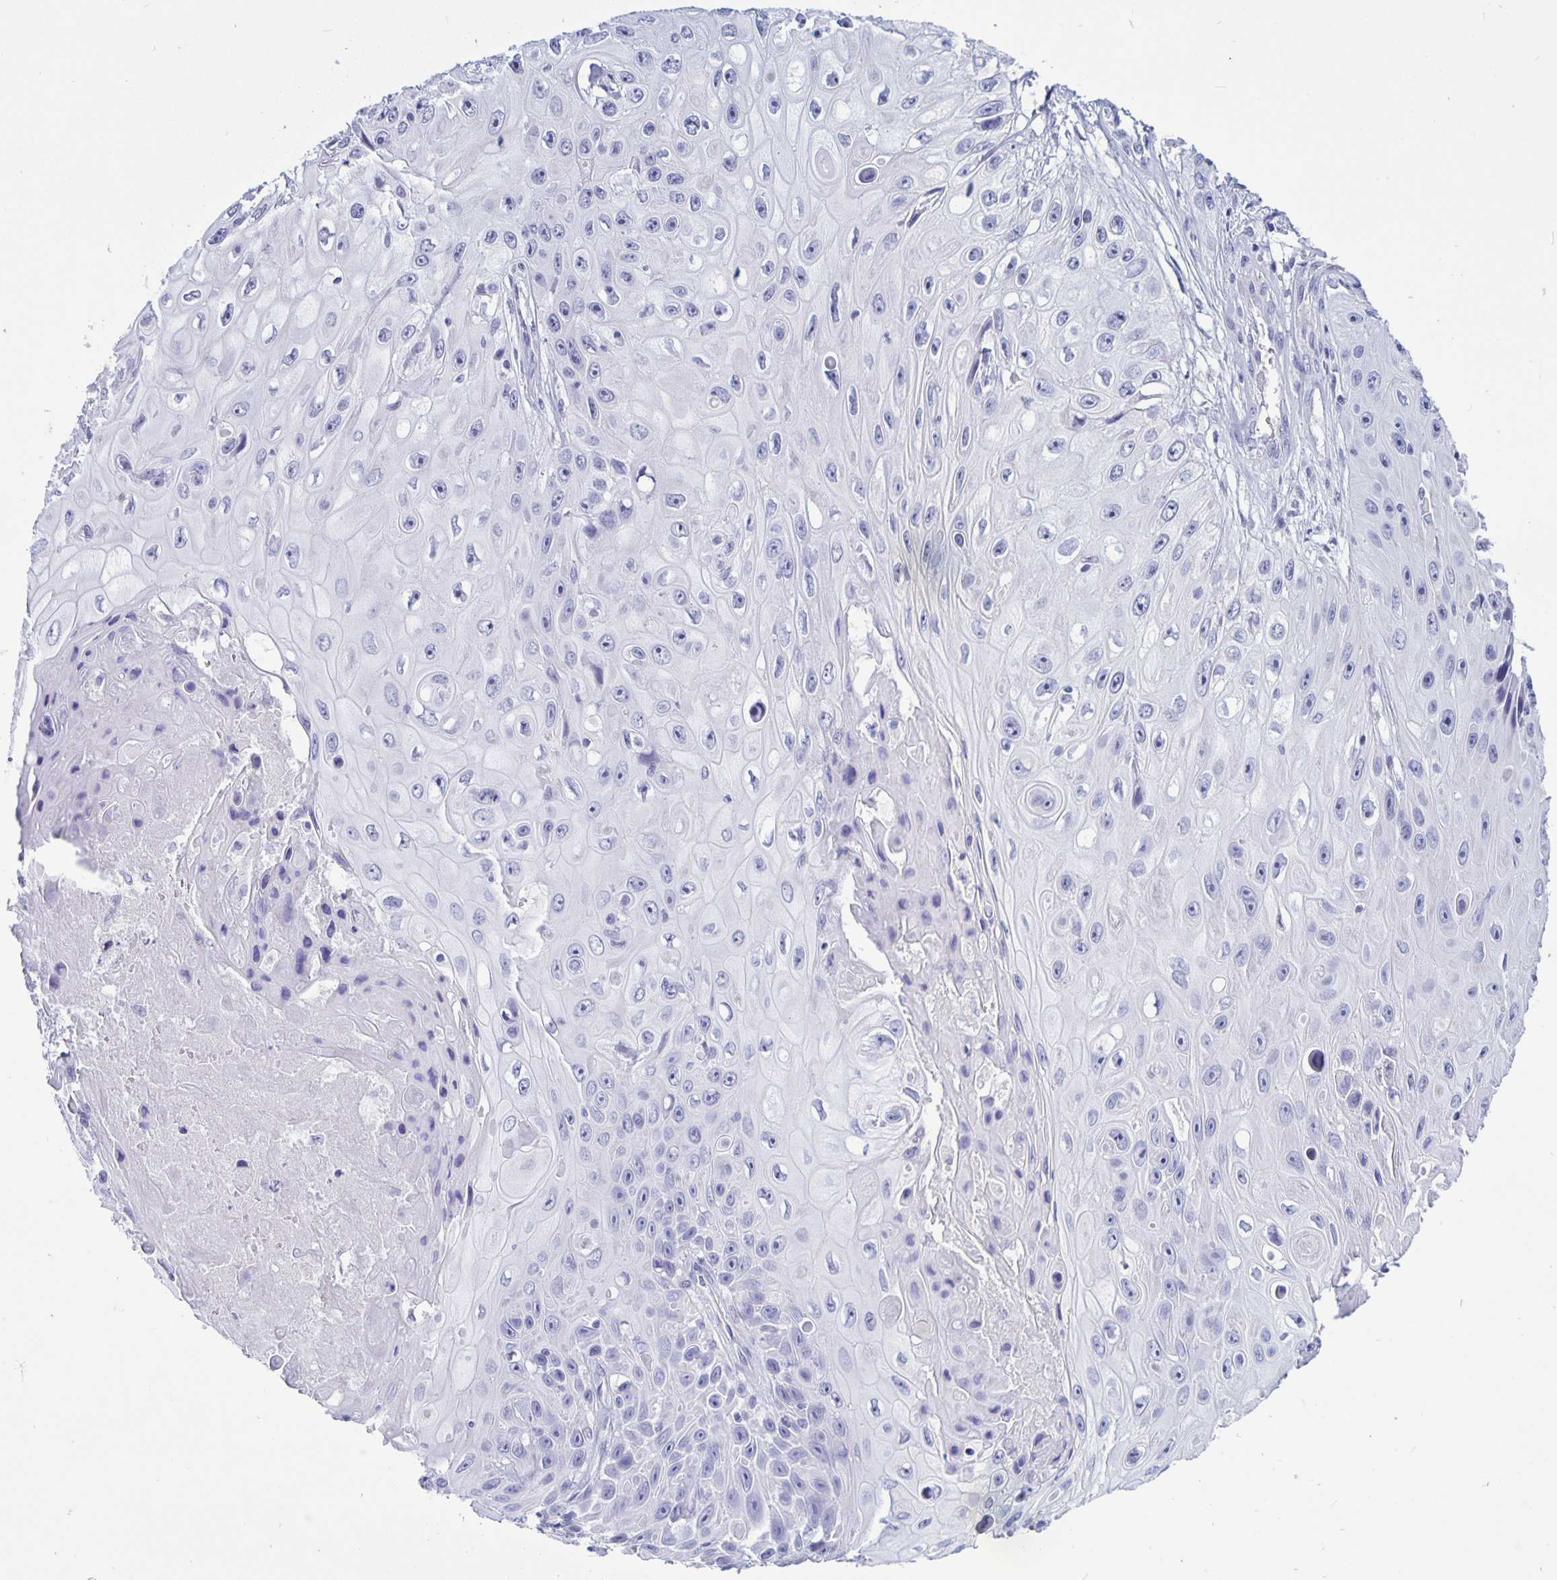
{"staining": {"intensity": "negative", "quantity": "none", "location": "none"}, "tissue": "skin cancer", "cell_type": "Tumor cells", "image_type": "cancer", "snomed": [{"axis": "morphology", "description": "Squamous cell carcinoma, NOS"}, {"axis": "topography", "description": "Skin"}], "caption": "Skin cancer (squamous cell carcinoma) was stained to show a protein in brown. There is no significant staining in tumor cells. Nuclei are stained in blue.", "gene": "BPIFA3", "patient": {"sex": "male", "age": 82}}